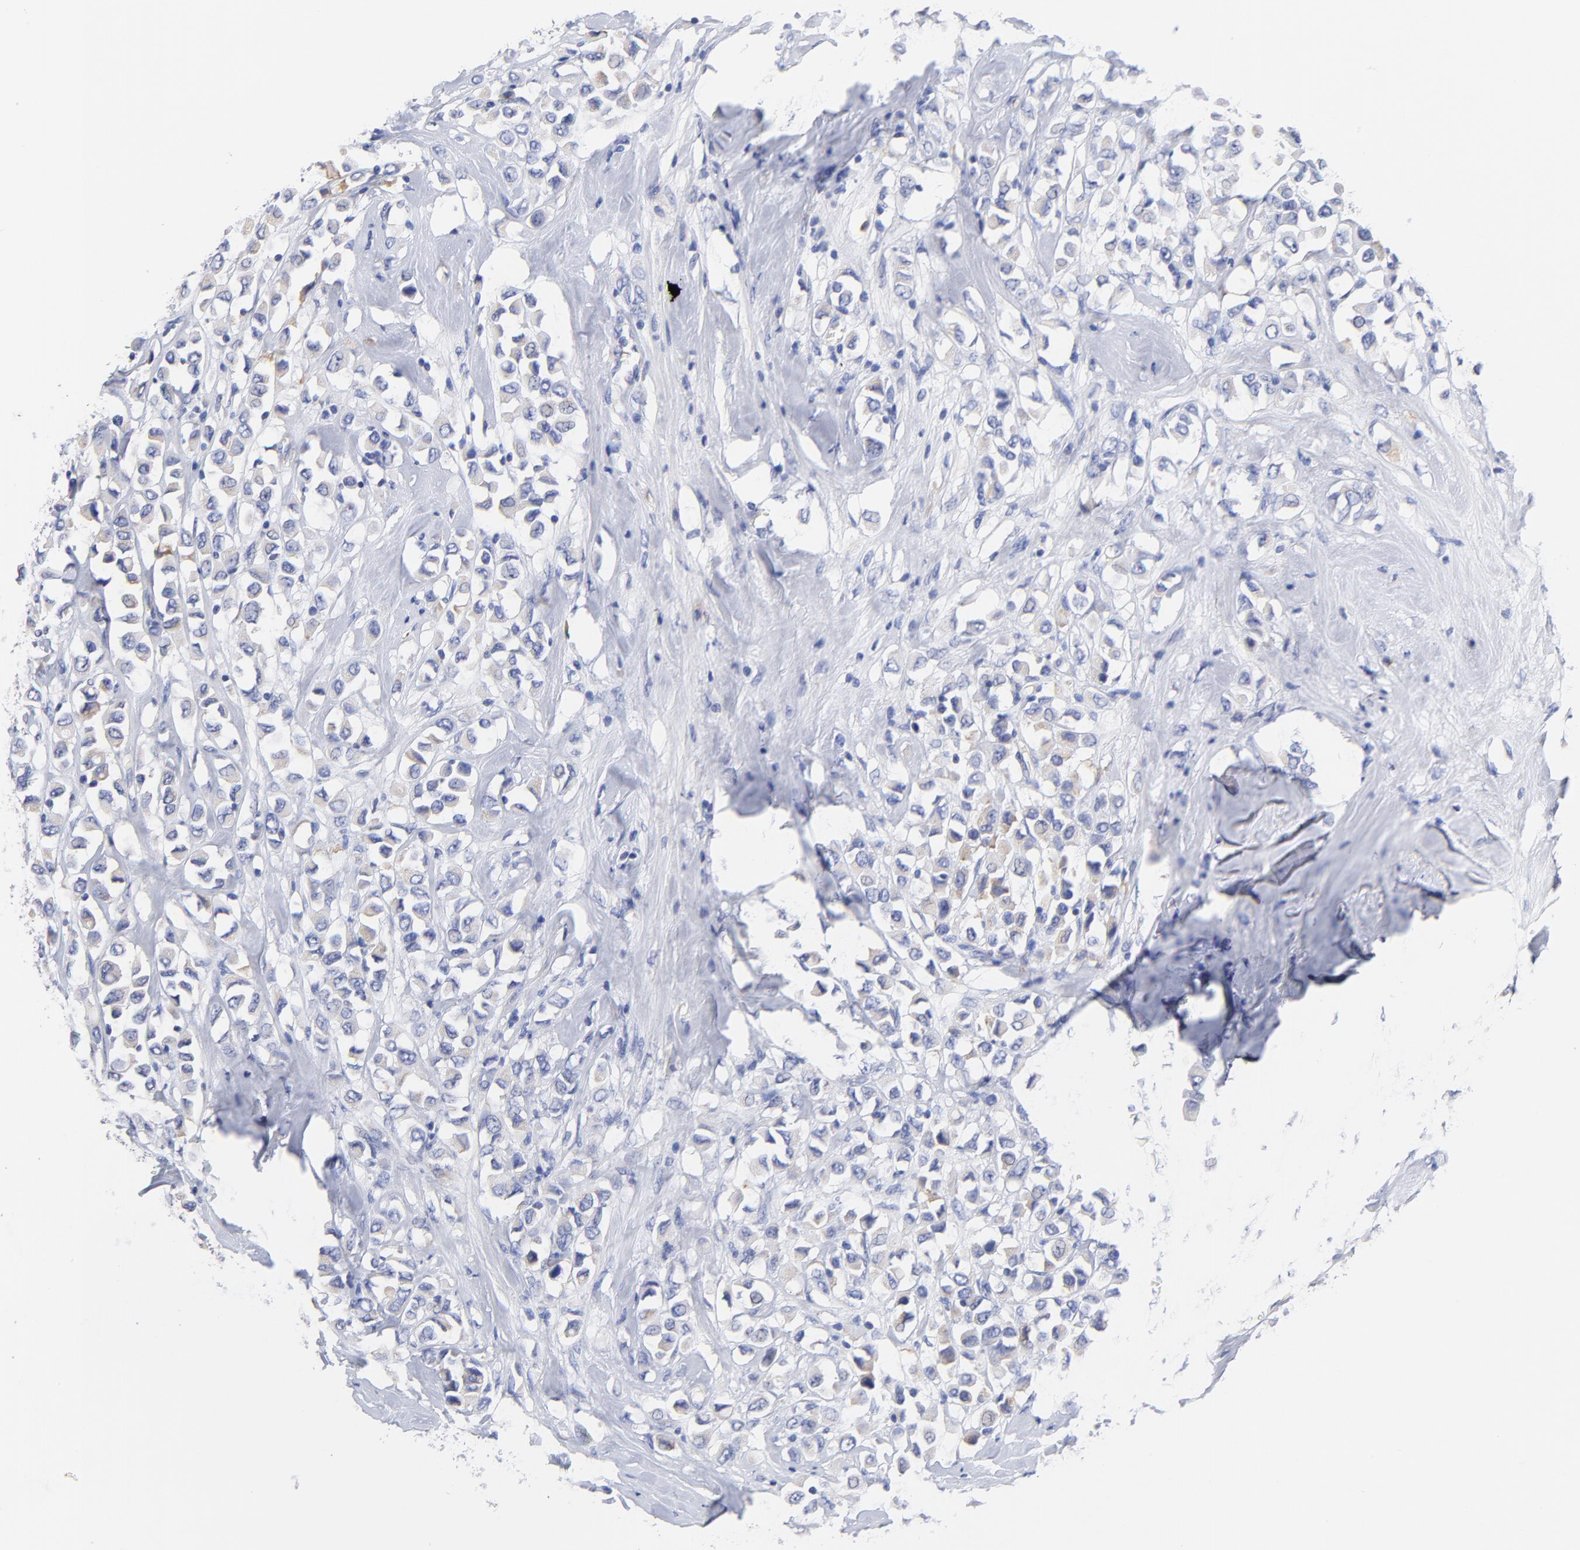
{"staining": {"intensity": "weak", "quantity": "25%-75%", "location": "cytoplasmic/membranous"}, "tissue": "breast cancer", "cell_type": "Tumor cells", "image_type": "cancer", "snomed": [{"axis": "morphology", "description": "Duct carcinoma"}, {"axis": "topography", "description": "Breast"}], "caption": "IHC (DAB) staining of breast cancer (intraductal carcinoma) shows weak cytoplasmic/membranous protein expression in about 25%-75% of tumor cells.", "gene": "LAX1", "patient": {"sex": "female", "age": 61}}